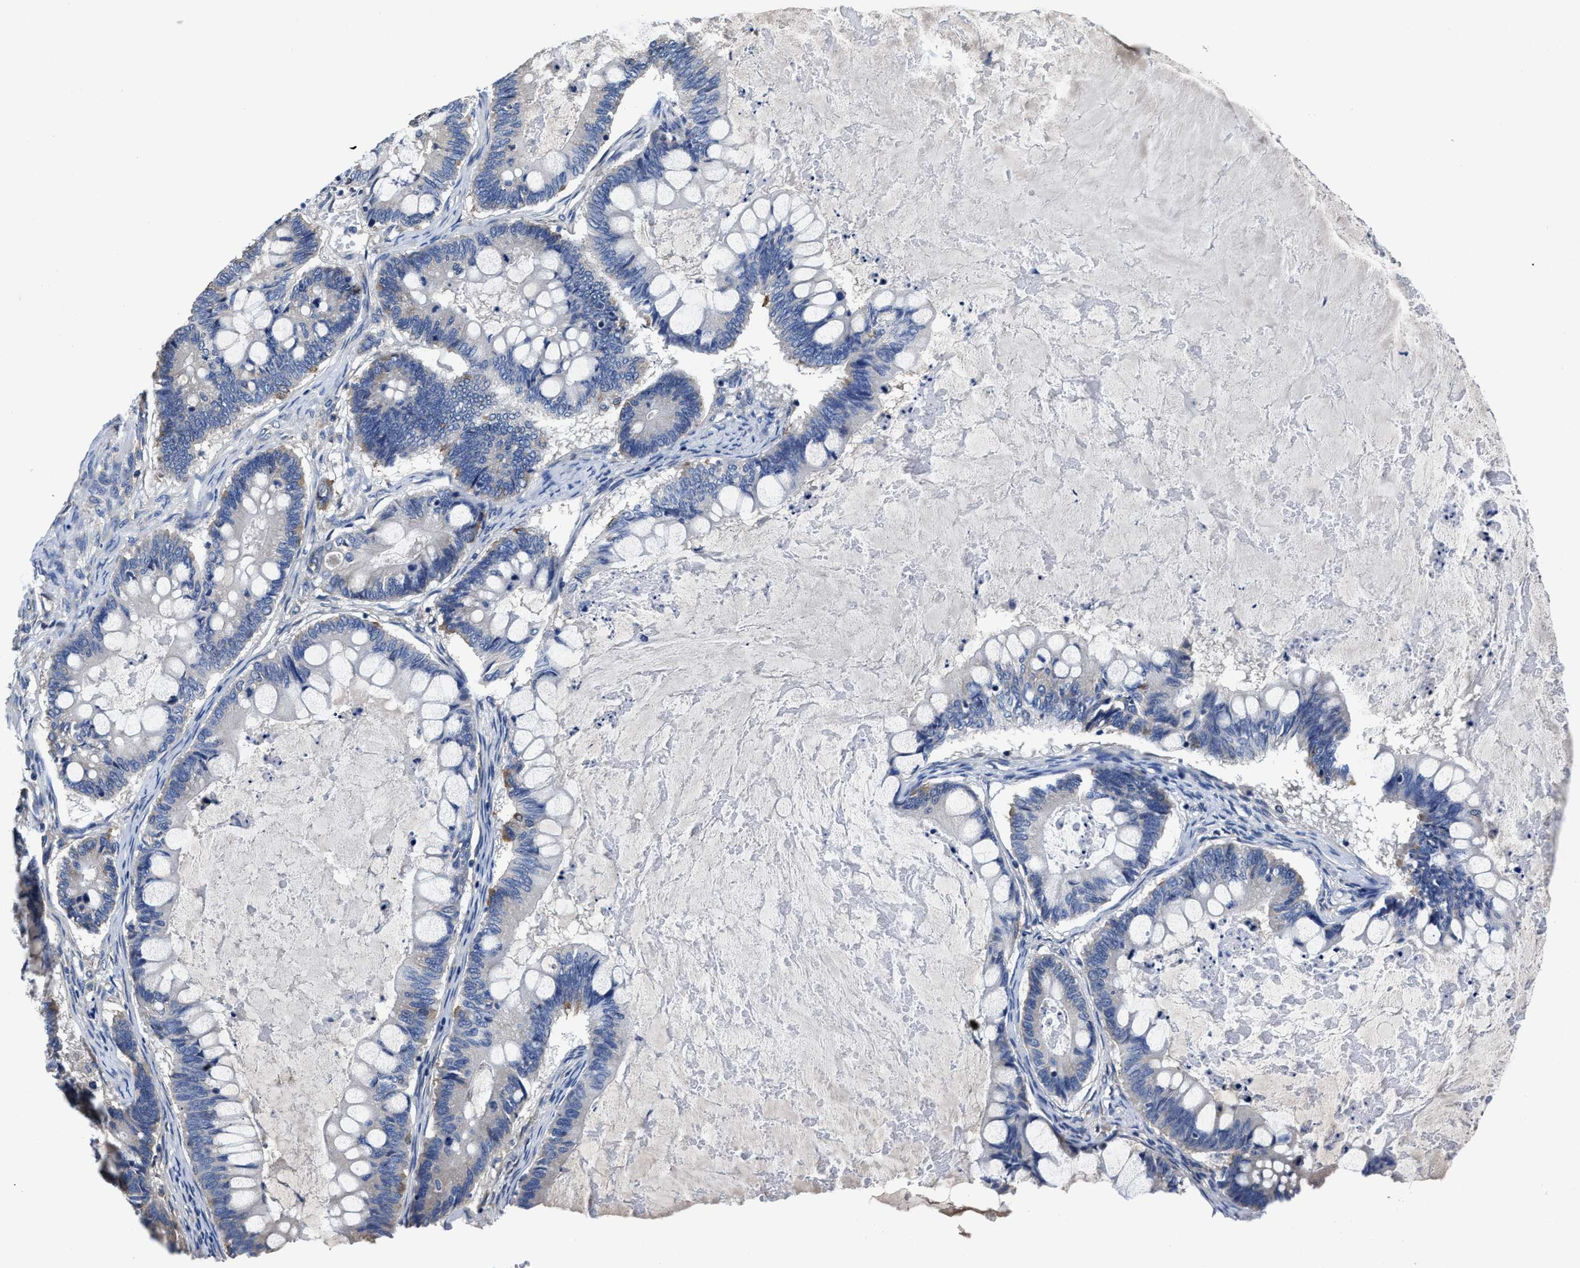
{"staining": {"intensity": "negative", "quantity": "none", "location": "none"}, "tissue": "ovarian cancer", "cell_type": "Tumor cells", "image_type": "cancer", "snomed": [{"axis": "morphology", "description": "Cystadenocarcinoma, mucinous, NOS"}, {"axis": "topography", "description": "Ovary"}], "caption": "The immunohistochemistry (IHC) photomicrograph has no significant expression in tumor cells of ovarian cancer (mucinous cystadenocarcinoma) tissue.", "gene": "SRPK2", "patient": {"sex": "female", "age": 61}}